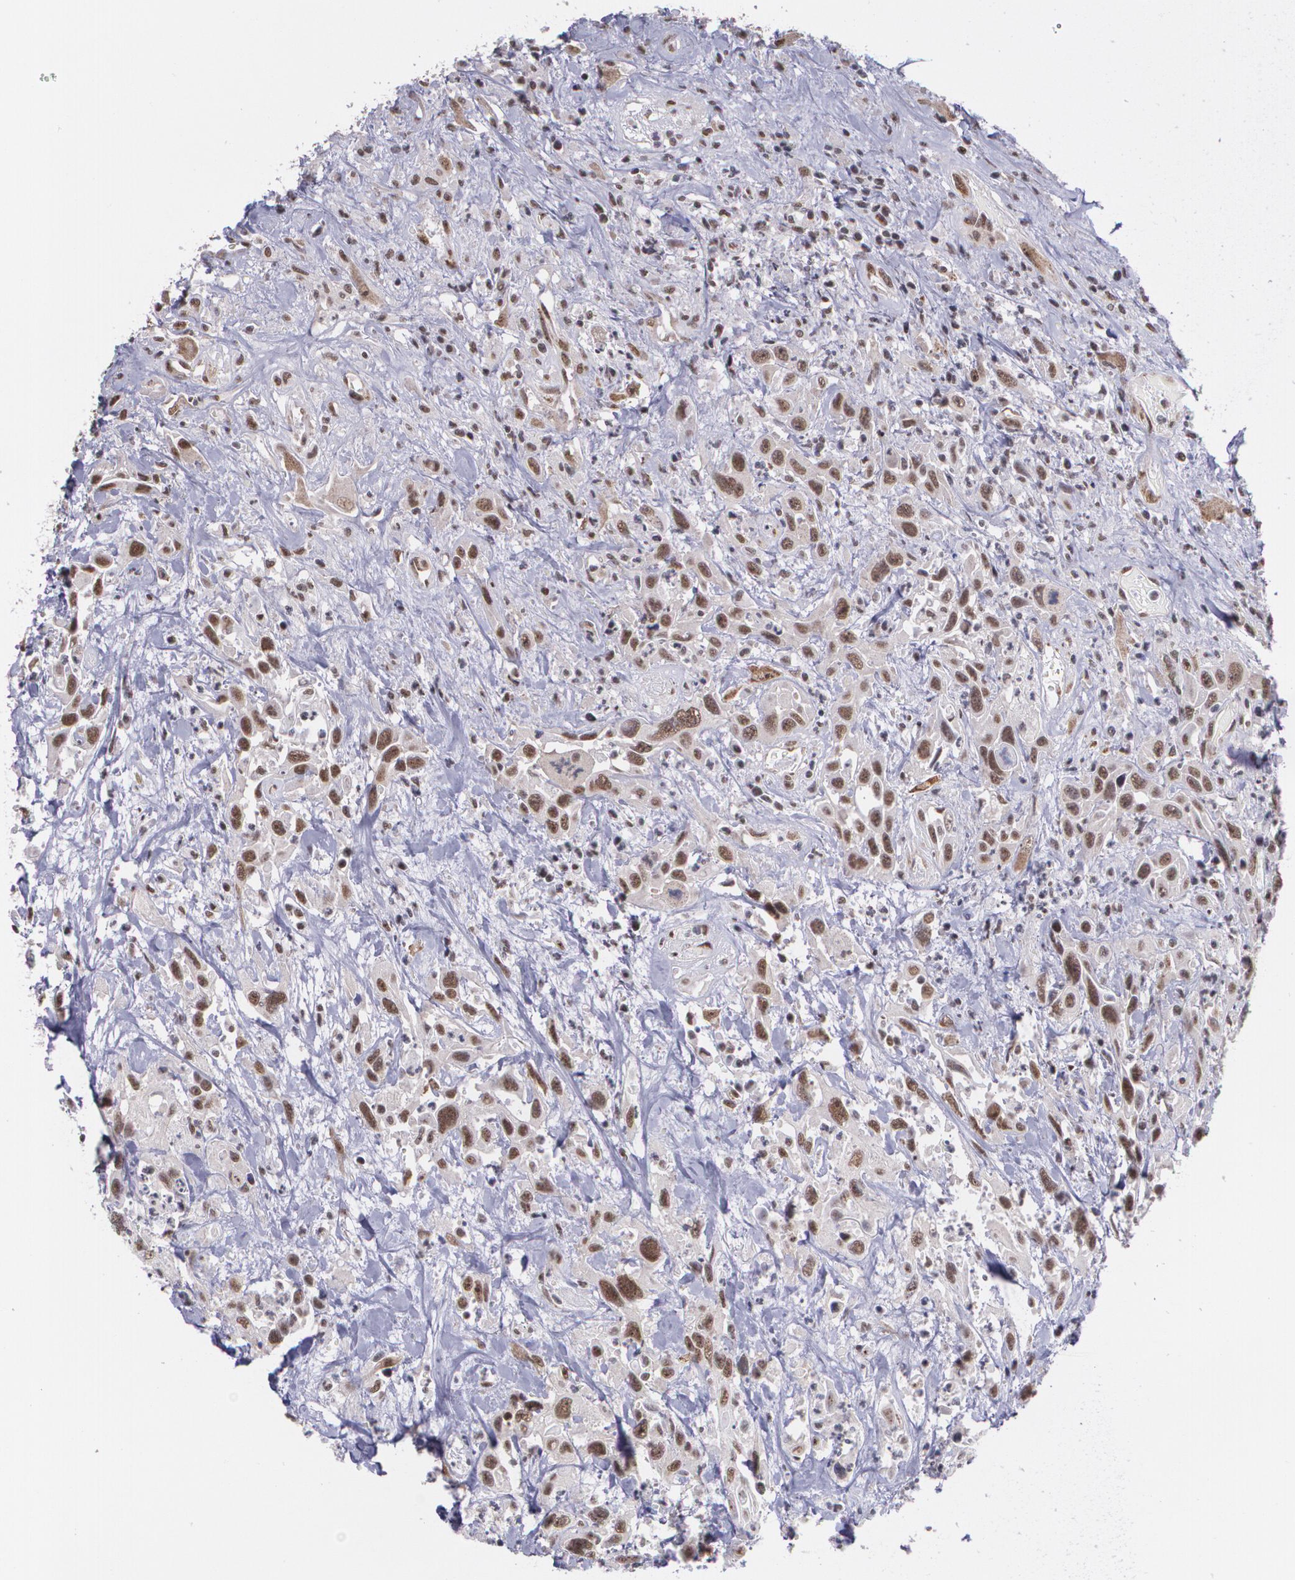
{"staining": {"intensity": "strong", "quantity": ">75%", "location": "cytoplasmic/membranous,nuclear"}, "tissue": "urothelial cancer", "cell_type": "Tumor cells", "image_type": "cancer", "snomed": [{"axis": "morphology", "description": "Urothelial carcinoma, High grade"}, {"axis": "topography", "description": "Urinary bladder"}], "caption": "Strong cytoplasmic/membranous and nuclear expression is present in about >75% of tumor cells in urothelial cancer. Ihc stains the protein in brown and the nuclei are stained blue.", "gene": "C6orf15", "patient": {"sex": "female", "age": 84}}